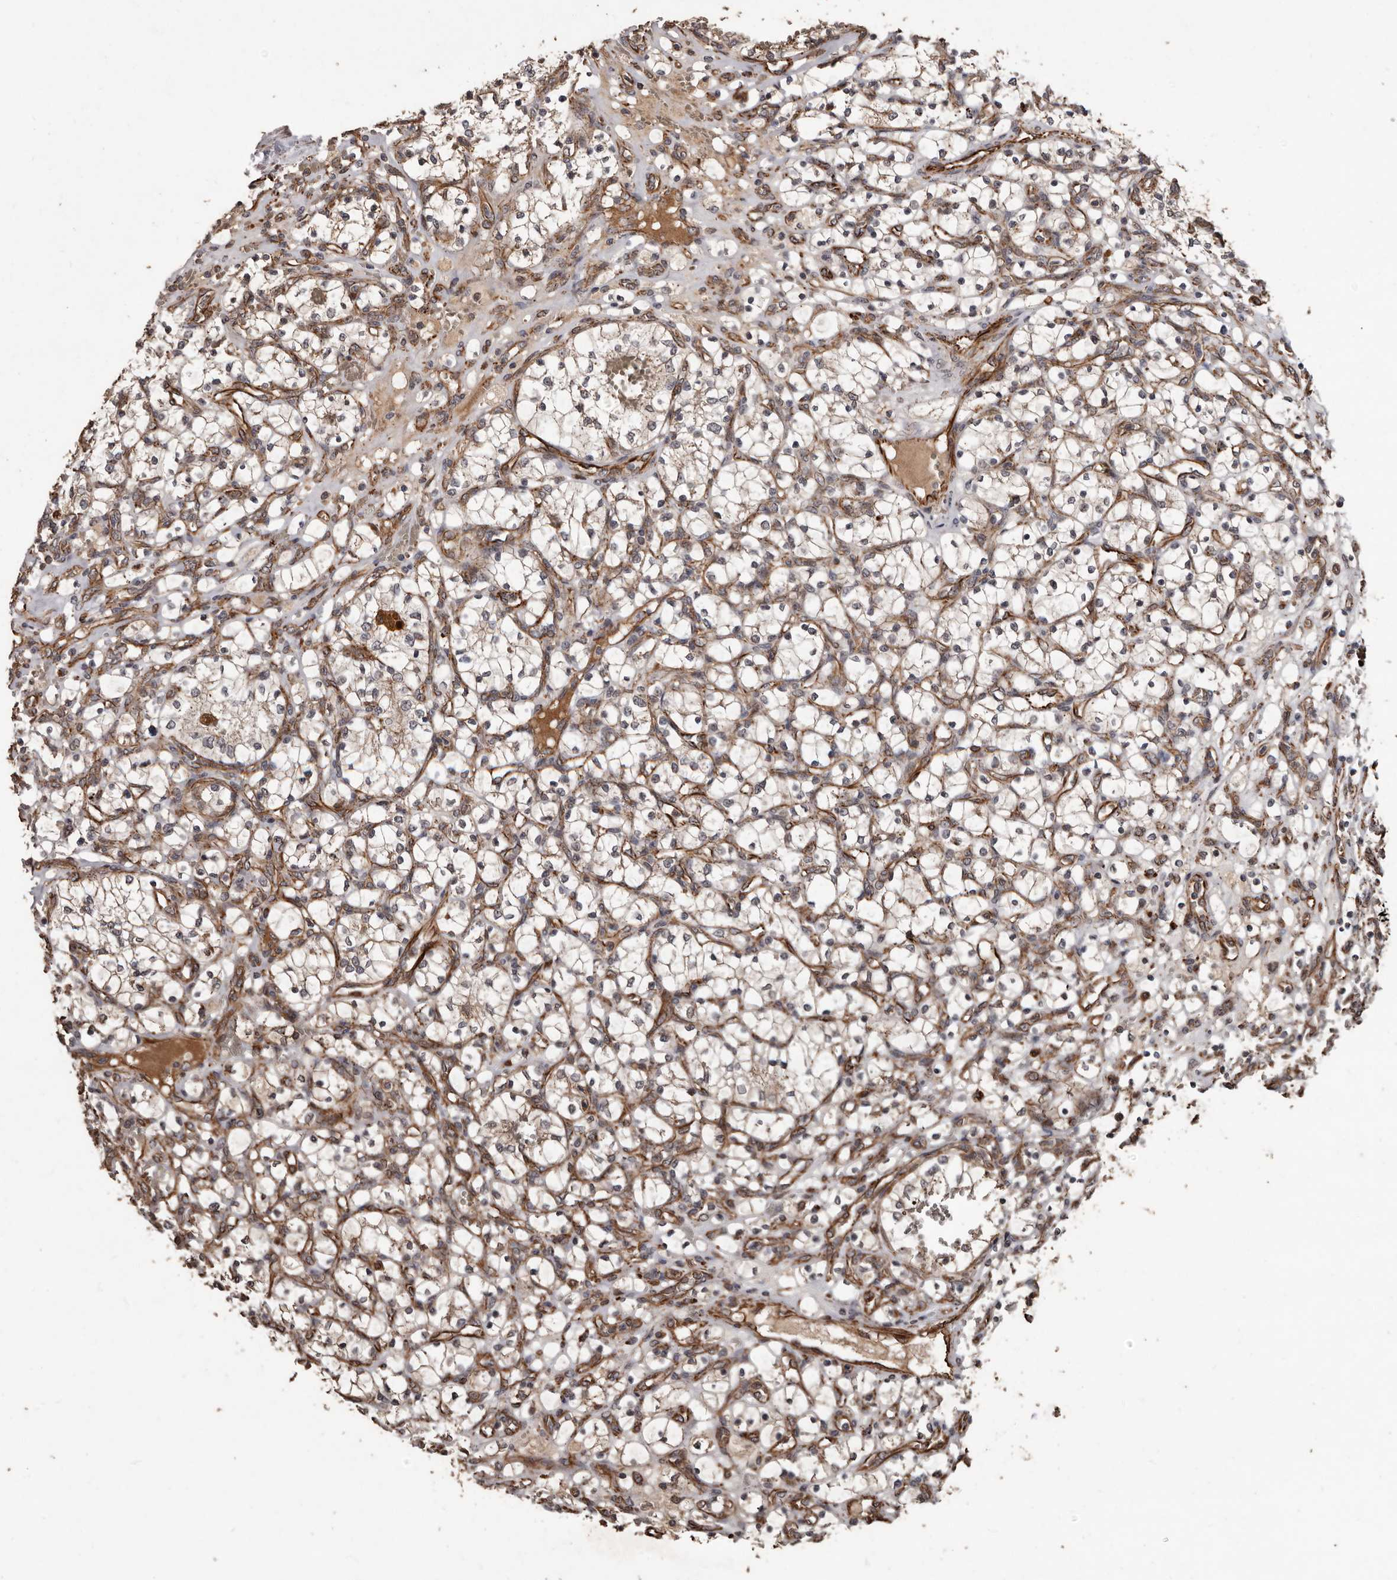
{"staining": {"intensity": "weak", "quantity": ">75%", "location": "cytoplasmic/membranous"}, "tissue": "renal cancer", "cell_type": "Tumor cells", "image_type": "cancer", "snomed": [{"axis": "morphology", "description": "Adenocarcinoma, NOS"}, {"axis": "topography", "description": "Kidney"}], "caption": "Immunohistochemistry image of neoplastic tissue: human renal cancer stained using immunohistochemistry (IHC) shows low levels of weak protein expression localized specifically in the cytoplasmic/membranous of tumor cells, appearing as a cytoplasmic/membranous brown color.", "gene": "BRAT1", "patient": {"sex": "female", "age": 69}}